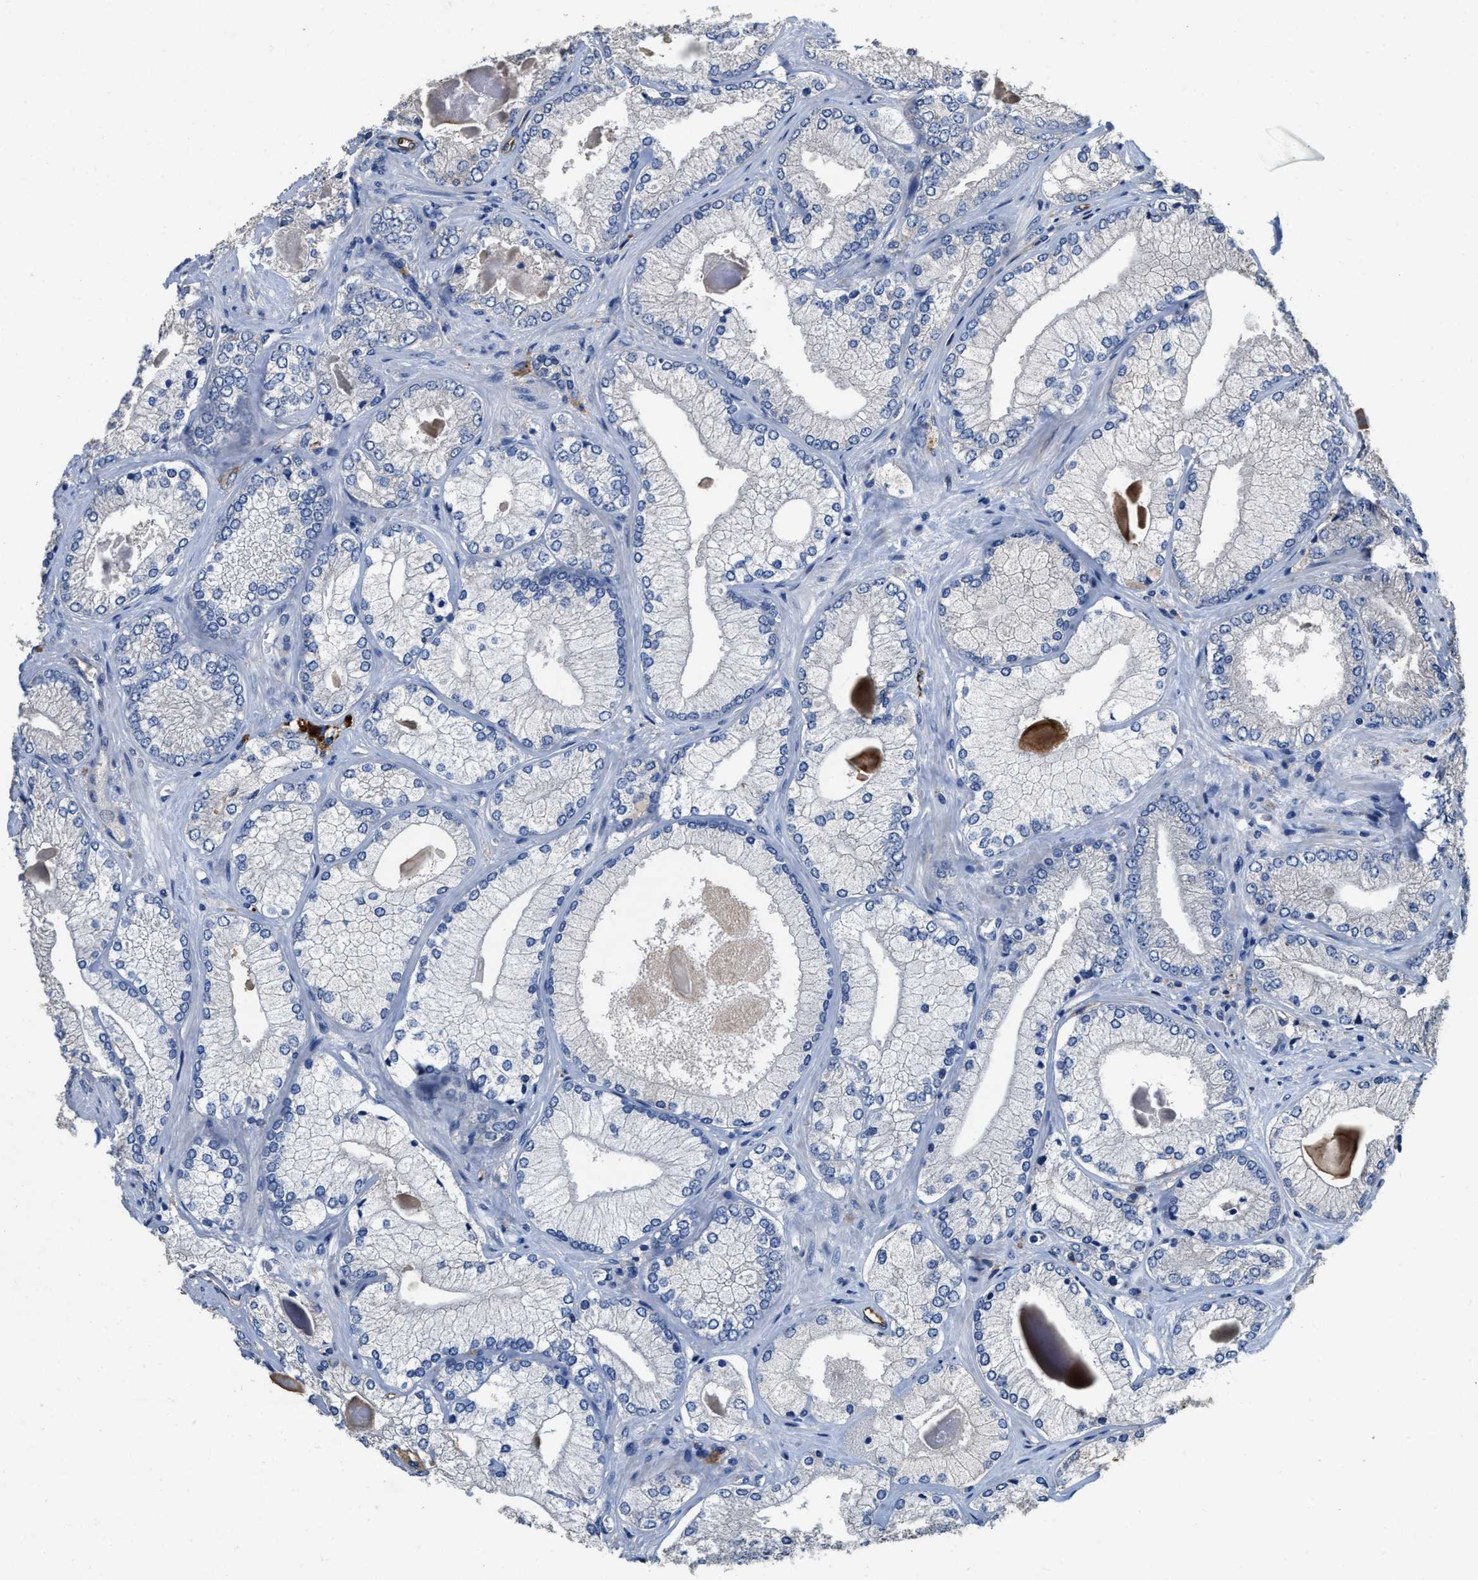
{"staining": {"intensity": "negative", "quantity": "none", "location": "none"}, "tissue": "prostate cancer", "cell_type": "Tumor cells", "image_type": "cancer", "snomed": [{"axis": "morphology", "description": "Adenocarcinoma, Low grade"}, {"axis": "topography", "description": "Prostate"}], "caption": "Histopathology image shows no significant protein expression in tumor cells of prostate cancer. The staining was performed using DAB to visualize the protein expression in brown, while the nuclei were stained in blue with hematoxylin (Magnification: 20x).", "gene": "PEG10", "patient": {"sex": "male", "age": 65}}